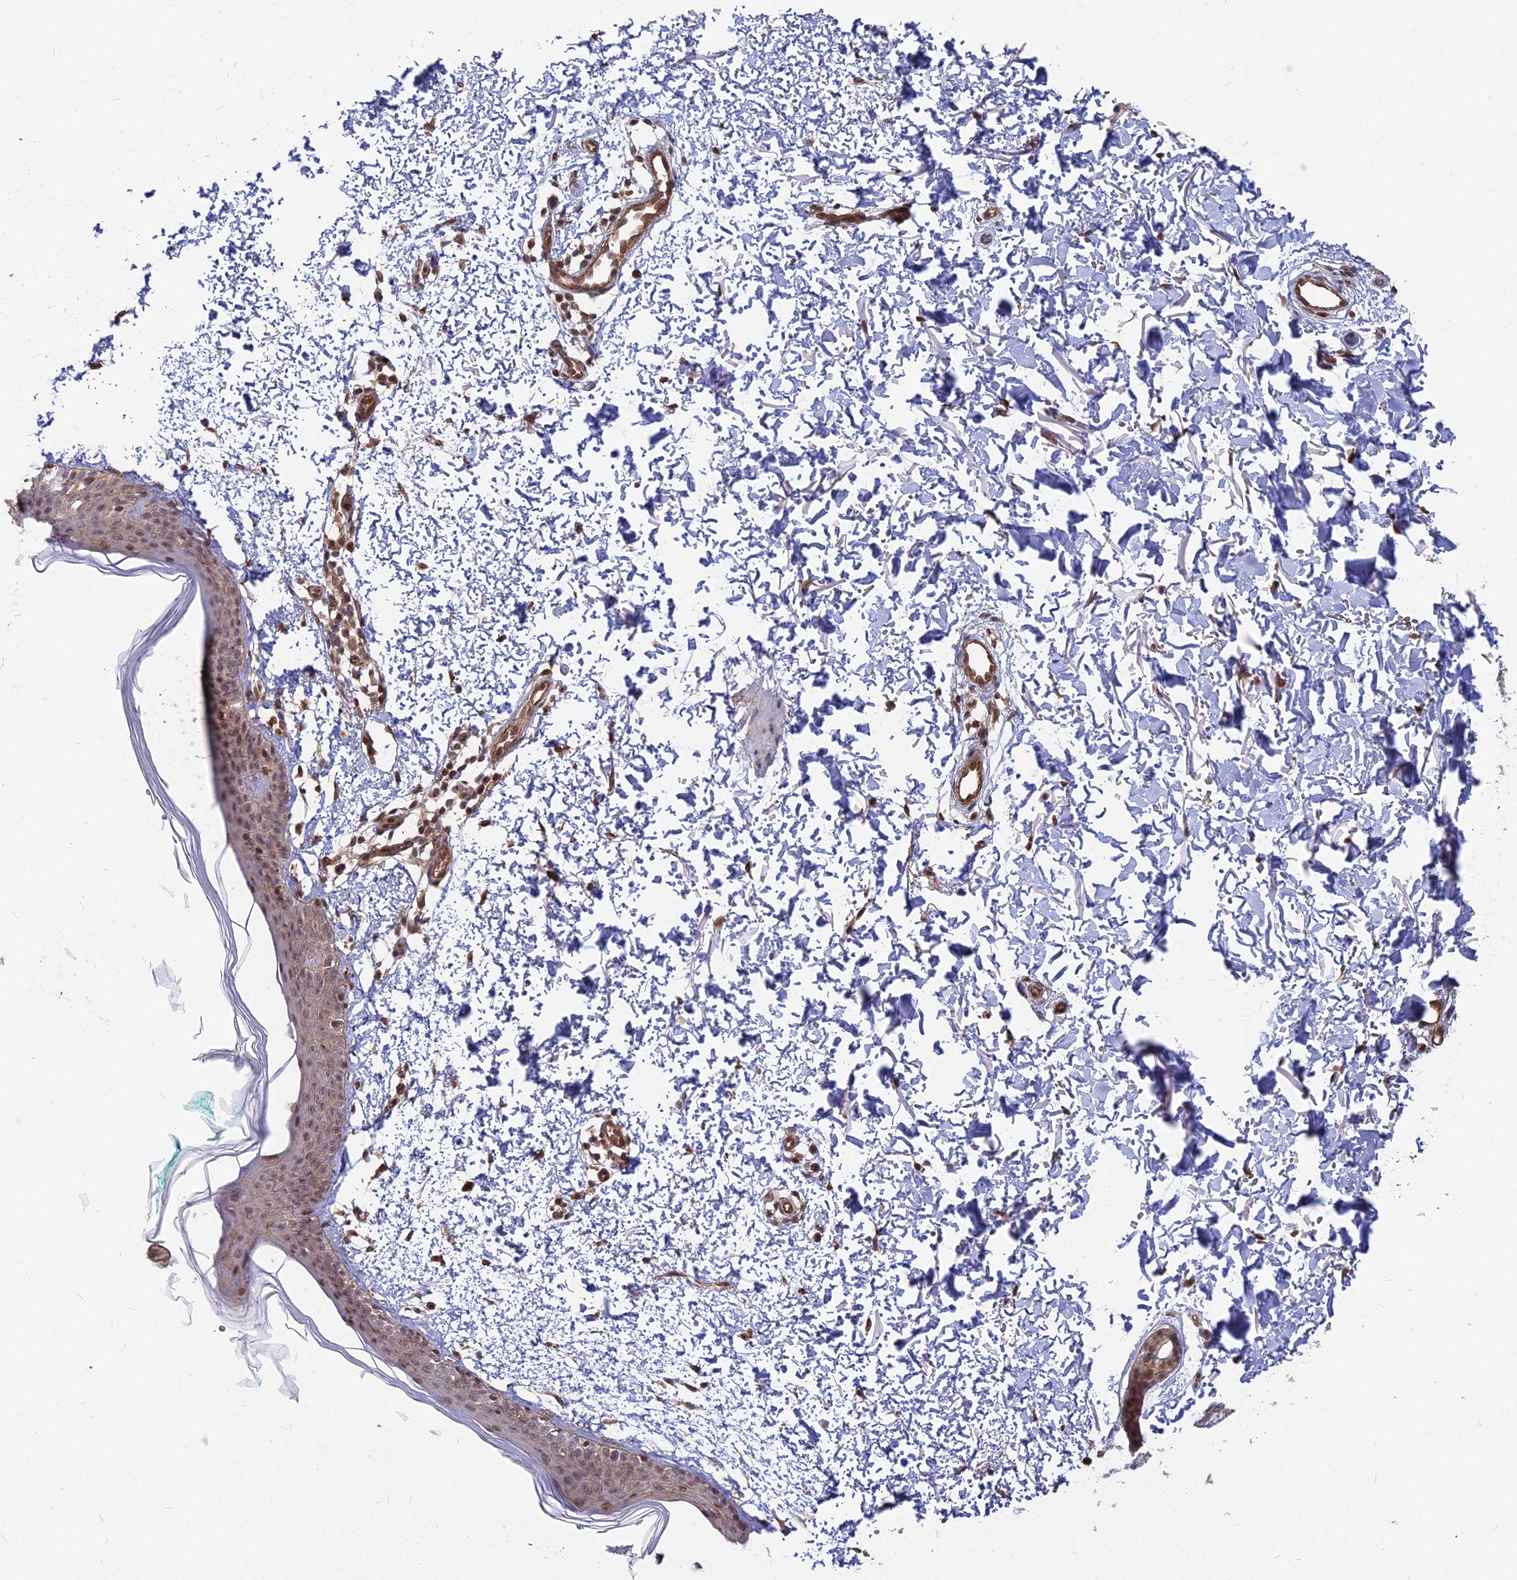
{"staining": {"intensity": "moderate", "quantity": ">75%", "location": "cytoplasmic/membranous,nuclear"}, "tissue": "skin", "cell_type": "Fibroblasts", "image_type": "normal", "snomed": [{"axis": "morphology", "description": "Normal tissue, NOS"}, {"axis": "topography", "description": "Skin"}], "caption": "An IHC photomicrograph of benign tissue is shown. Protein staining in brown shows moderate cytoplasmic/membranous,nuclear positivity in skin within fibroblasts.", "gene": "YJU2", "patient": {"sex": "male", "age": 66}}